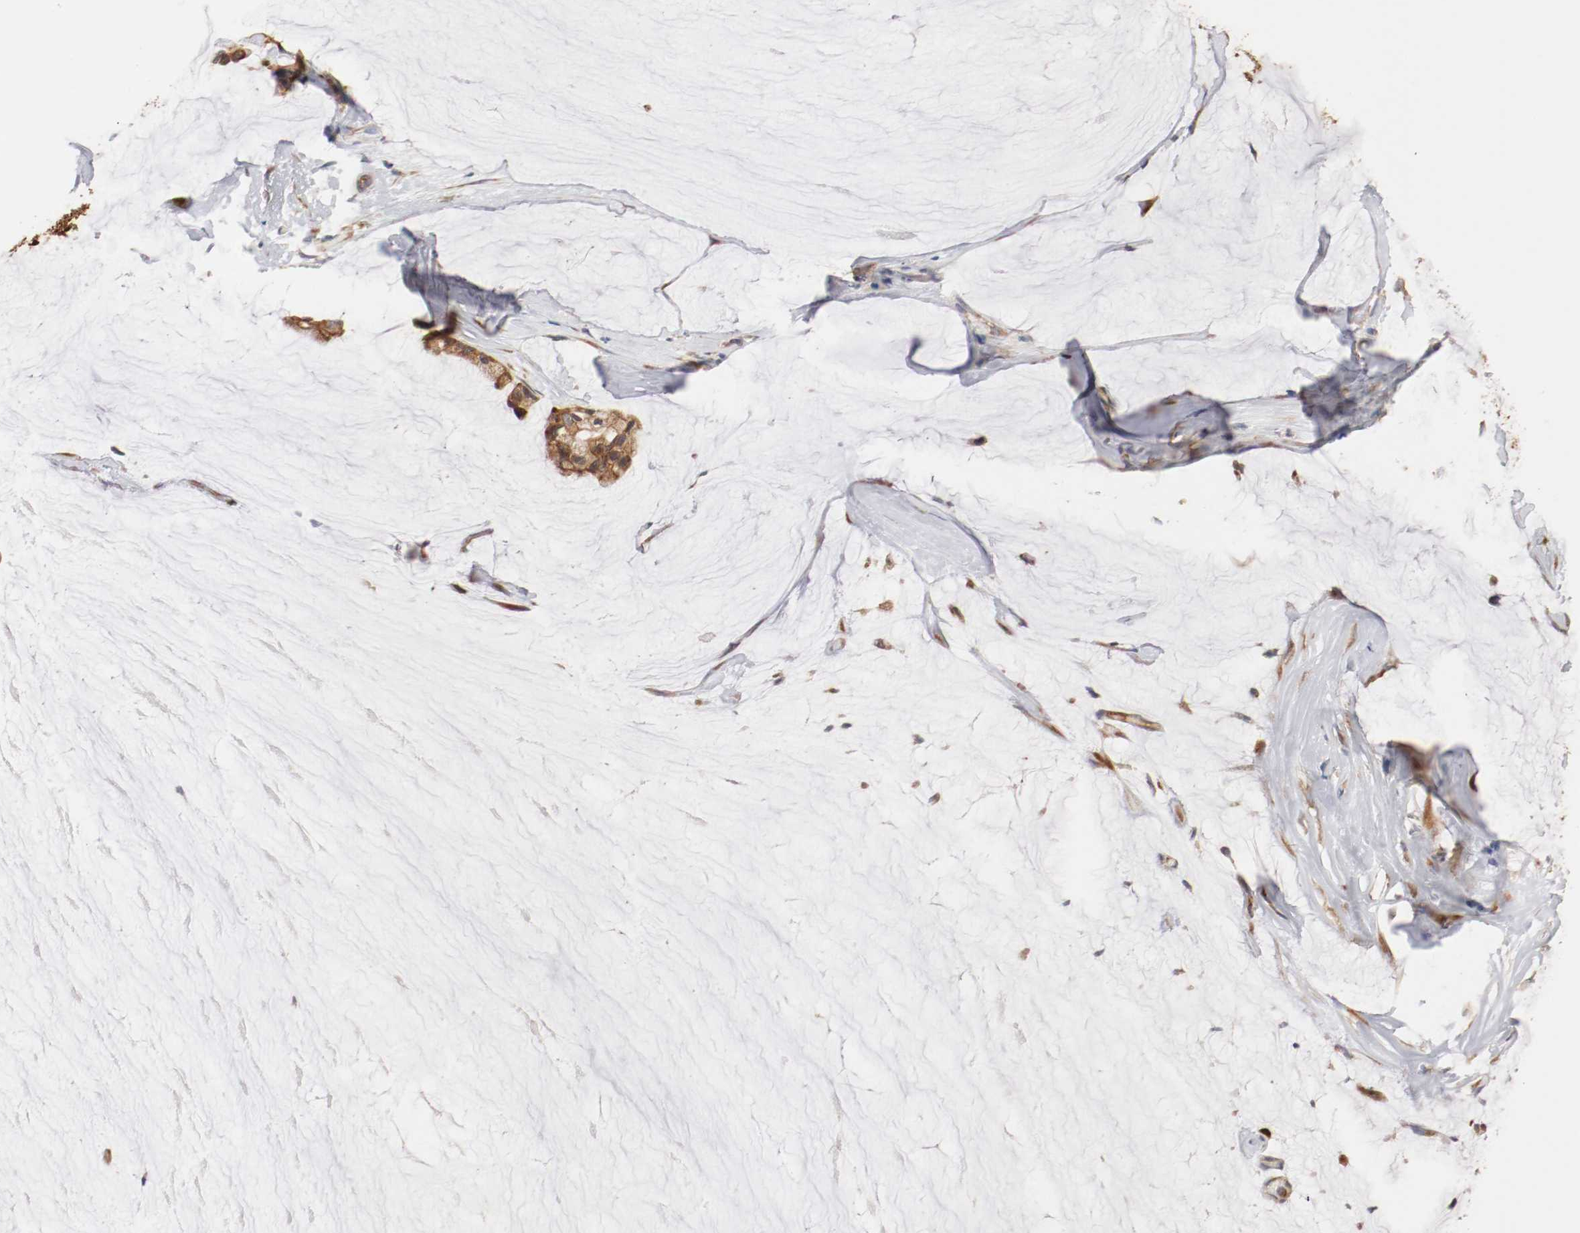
{"staining": {"intensity": "moderate", "quantity": ">75%", "location": "cytoplasmic/membranous"}, "tissue": "ovarian cancer", "cell_type": "Tumor cells", "image_type": "cancer", "snomed": [{"axis": "morphology", "description": "Cystadenocarcinoma, mucinous, NOS"}, {"axis": "topography", "description": "Ovary"}], "caption": "The immunohistochemical stain highlights moderate cytoplasmic/membranous expression in tumor cells of ovarian cancer tissue.", "gene": "FKBP3", "patient": {"sex": "female", "age": 39}}